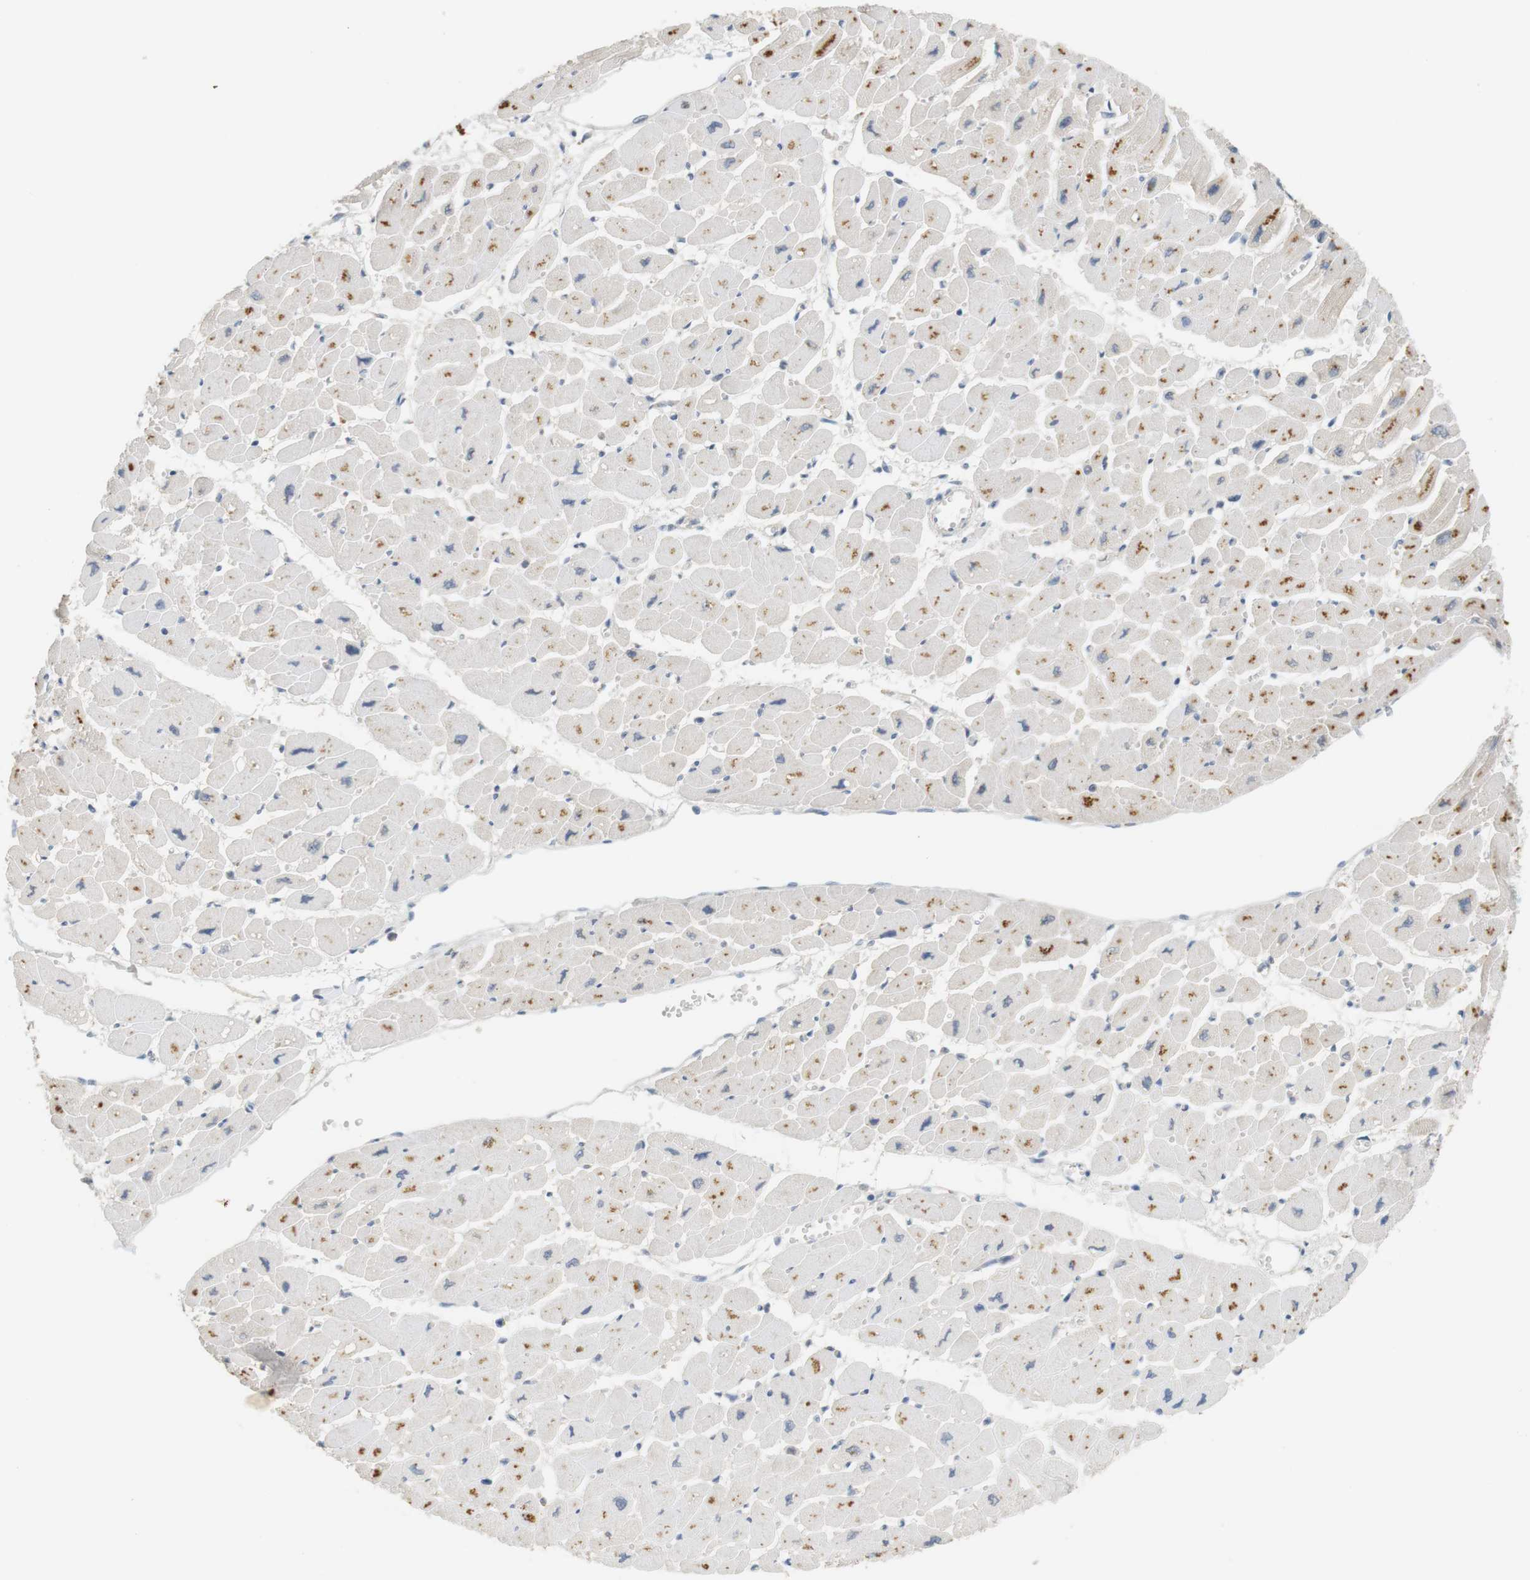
{"staining": {"intensity": "weak", "quantity": "25%-75%", "location": "cytoplasmic/membranous"}, "tissue": "heart muscle", "cell_type": "Cardiomyocytes", "image_type": "normal", "snomed": [{"axis": "morphology", "description": "Normal tissue, NOS"}, {"axis": "topography", "description": "Heart"}], "caption": "This histopathology image shows immunohistochemistry (IHC) staining of unremarkable human heart muscle, with low weak cytoplasmic/membranous staining in approximately 25%-75% of cardiomyocytes.", "gene": "CREB3L2", "patient": {"sex": "female", "age": 54}}